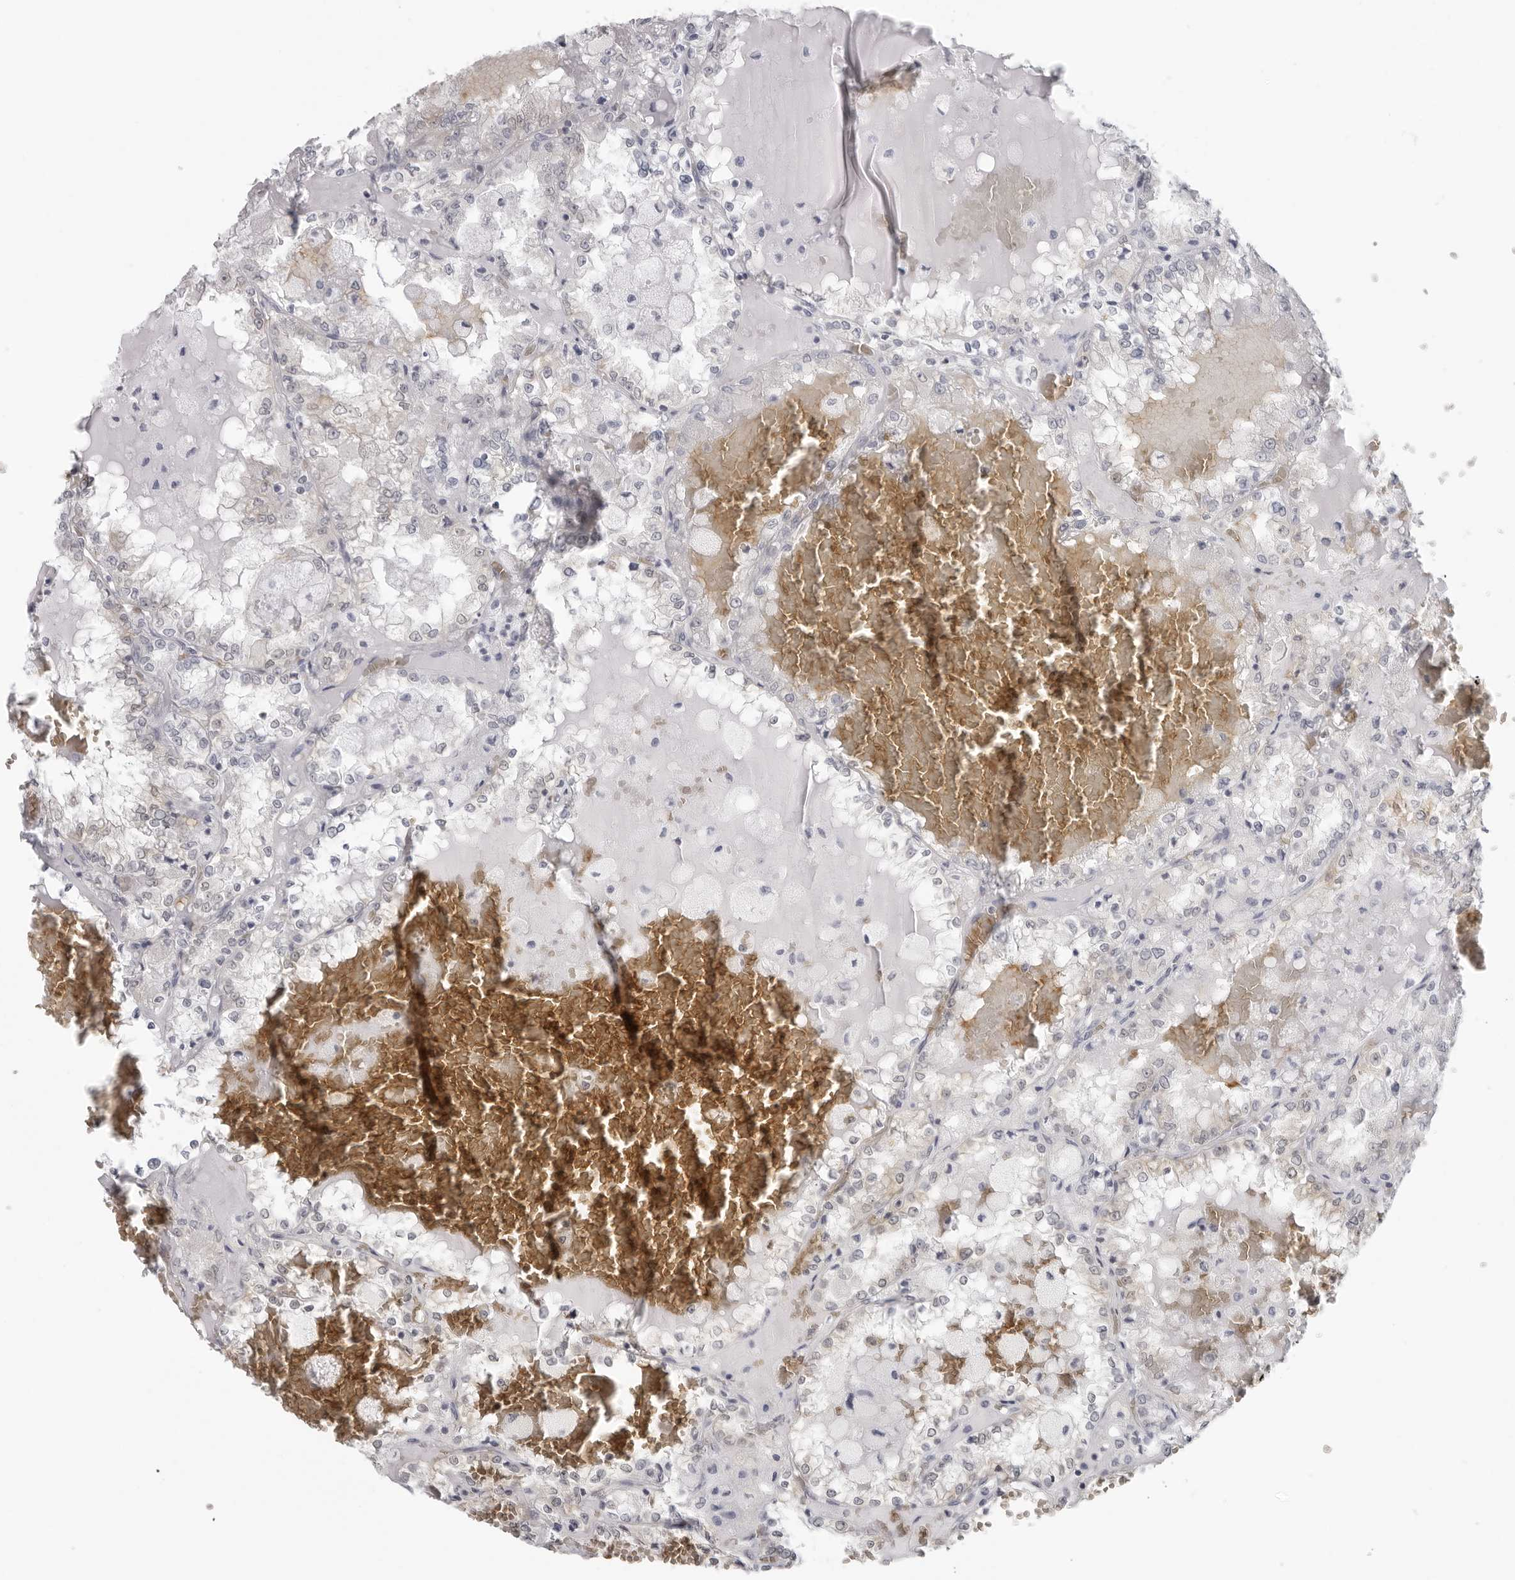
{"staining": {"intensity": "negative", "quantity": "none", "location": "none"}, "tissue": "renal cancer", "cell_type": "Tumor cells", "image_type": "cancer", "snomed": [{"axis": "morphology", "description": "Adenocarcinoma, NOS"}, {"axis": "topography", "description": "Kidney"}], "caption": "The IHC histopathology image has no significant positivity in tumor cells of renal cancer (adenocarcinoma) tissue.", "gene": "EPB41", "patient": {"sex": "female", "age": 56}}